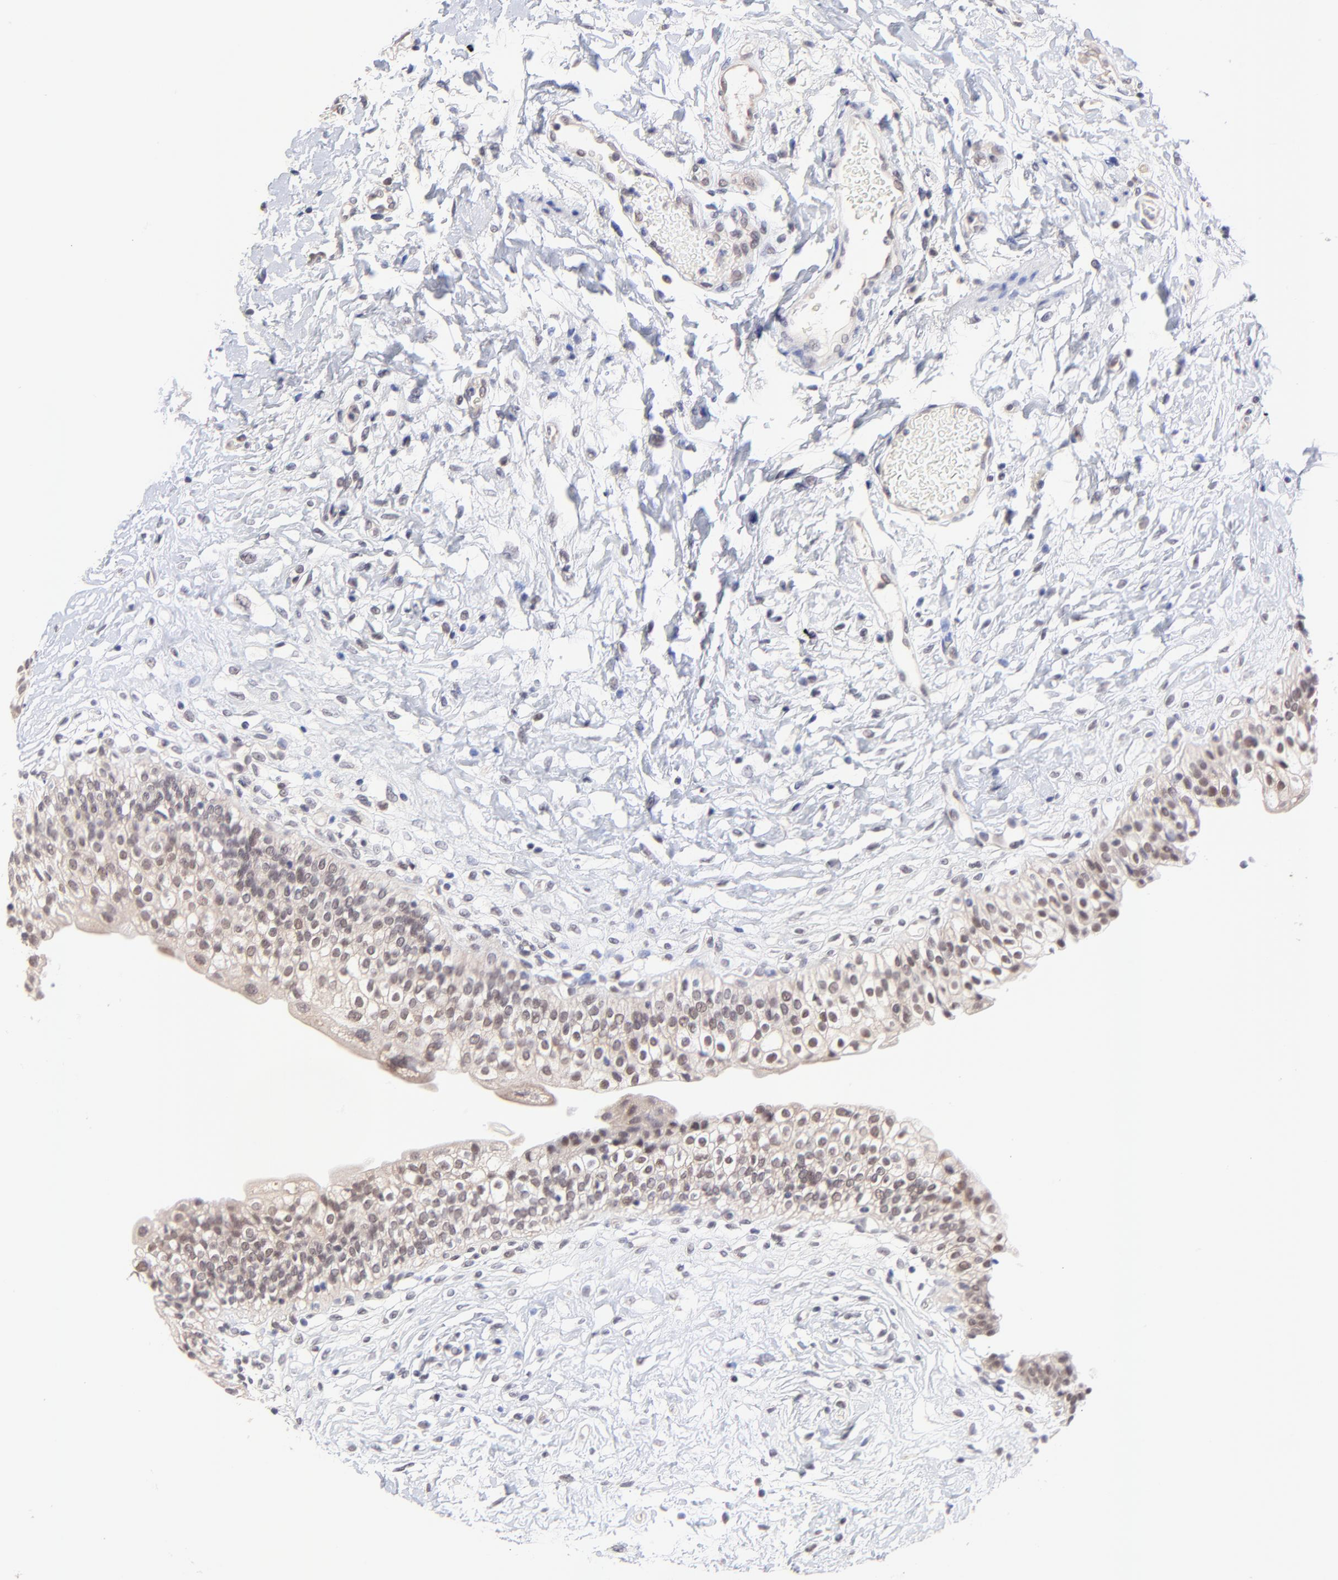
{"staining": {"intensity": "weak", "quantity": ">75%", "location": "cytoplasmic/membranous"}, "tissue": "urinary bladder", "cell_type": "Urothelial cells", "image_type": "normal", "snomed": [{"axis": "morphology", "description": "Normal tissue, NOS"}, {"axis": "topography", "description": "Urinary bladder"}], "caption": "Urothelial cells exhibit low levels of weak cytoplasmic/membranous staining in about >75% of cells in unremarkable human urinary bladder. The protein of interest is shown in brown color, while the nuclei are stained blue.", "gene": "ZNF747", "patient": {"sex": "female", "age": 80}}